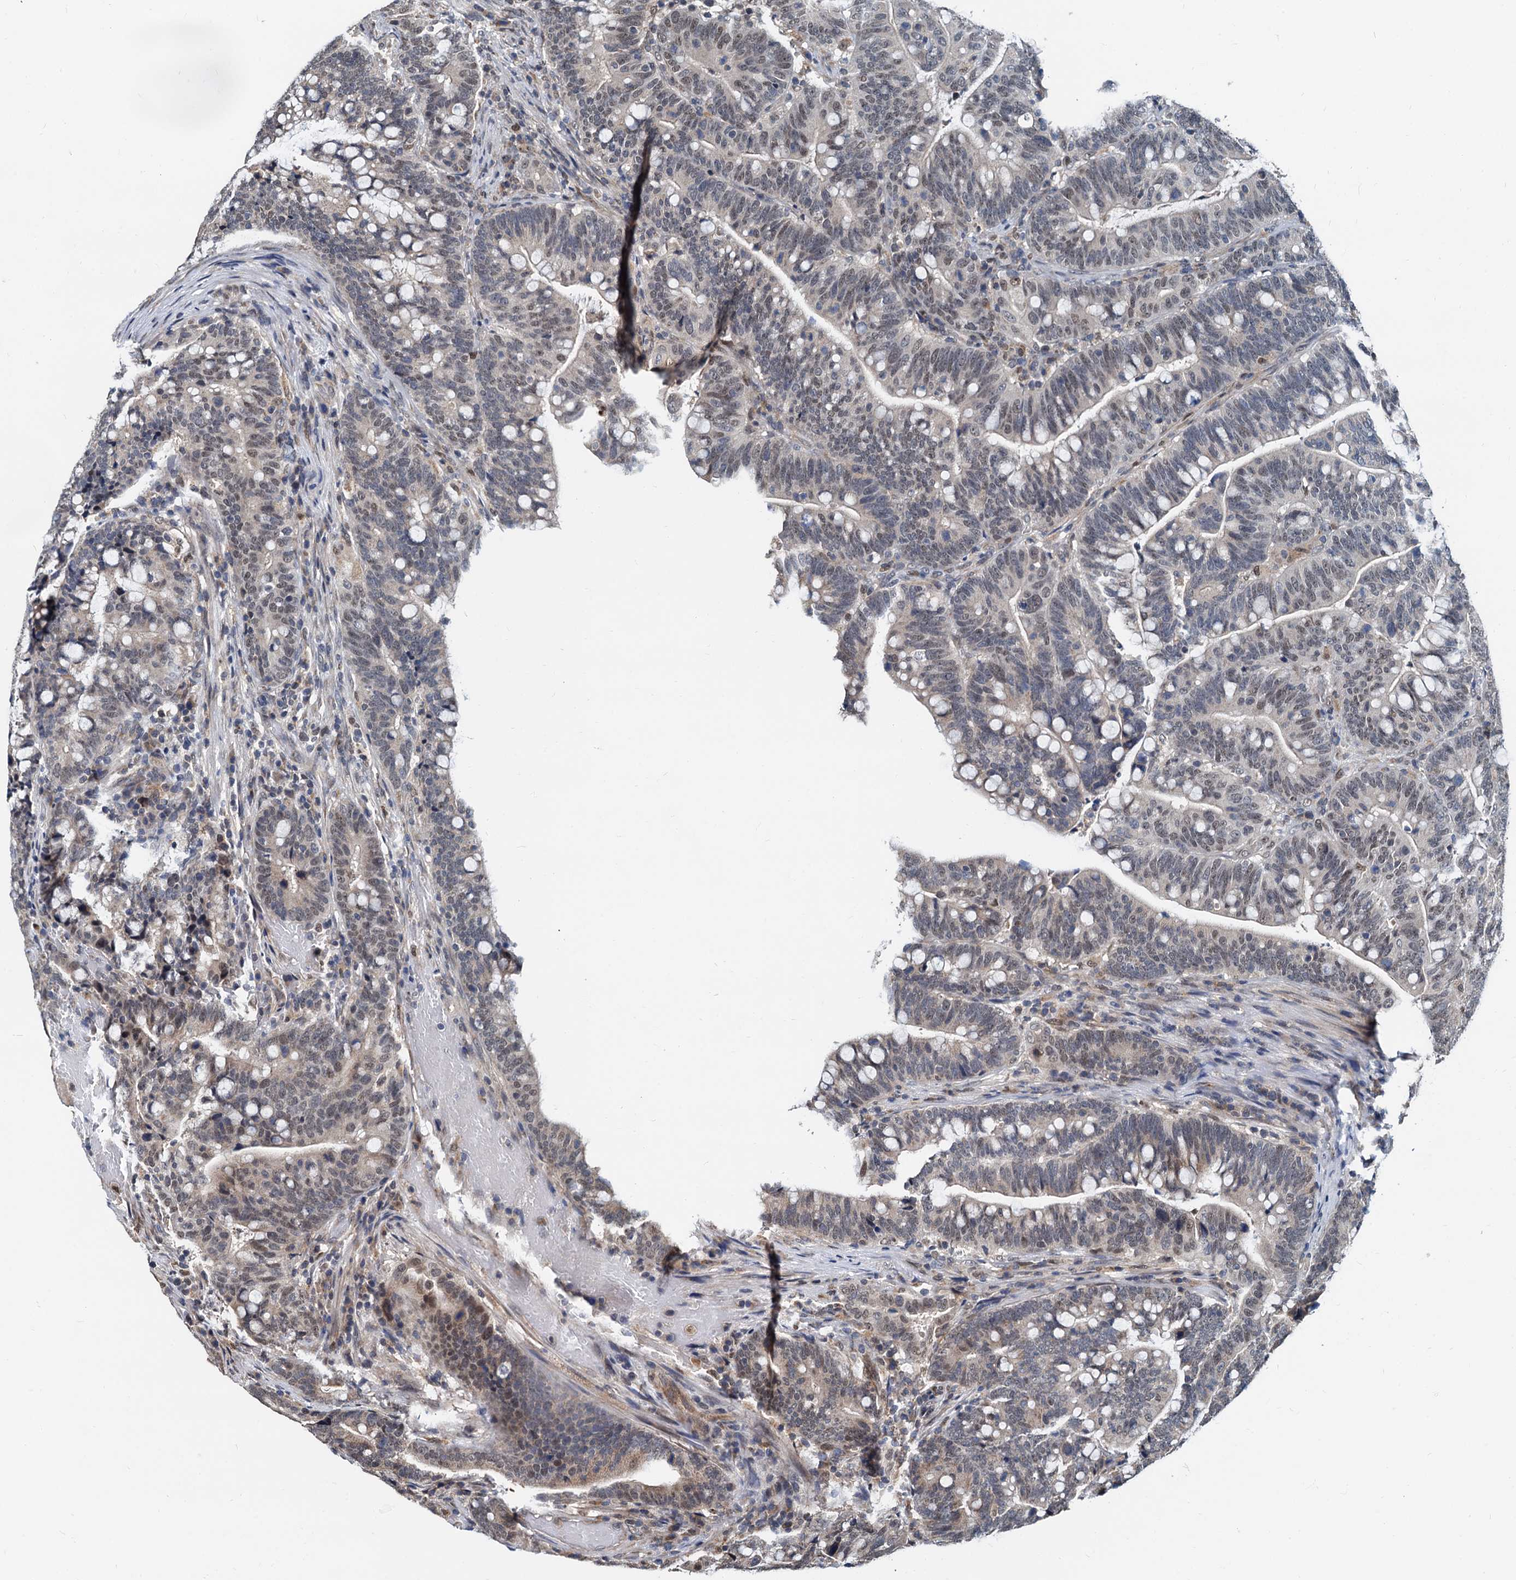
{"staining": {"intensity": "weak", "quantity": "25%-75%", "location": "nuclear"}, "tissue": "colorectal cancer", "cell_type": "Tumor cells", "image_type": "cancer", "snomed": [{"axis": "morphology", "description": "Normal tissue, NOS"}, {"axis": "morphology", "description": "Adenocarcinoma, NOS"}, {"axis": "topography", "description": "Colon"}], "caption": "A histopathology image of human colorectal adenocarcinoma stained for a protein reveals weak nuclear brown staining in tumor cells.", "gene": "MCMBP", "patient": {"sex": "female", "age": 66}}